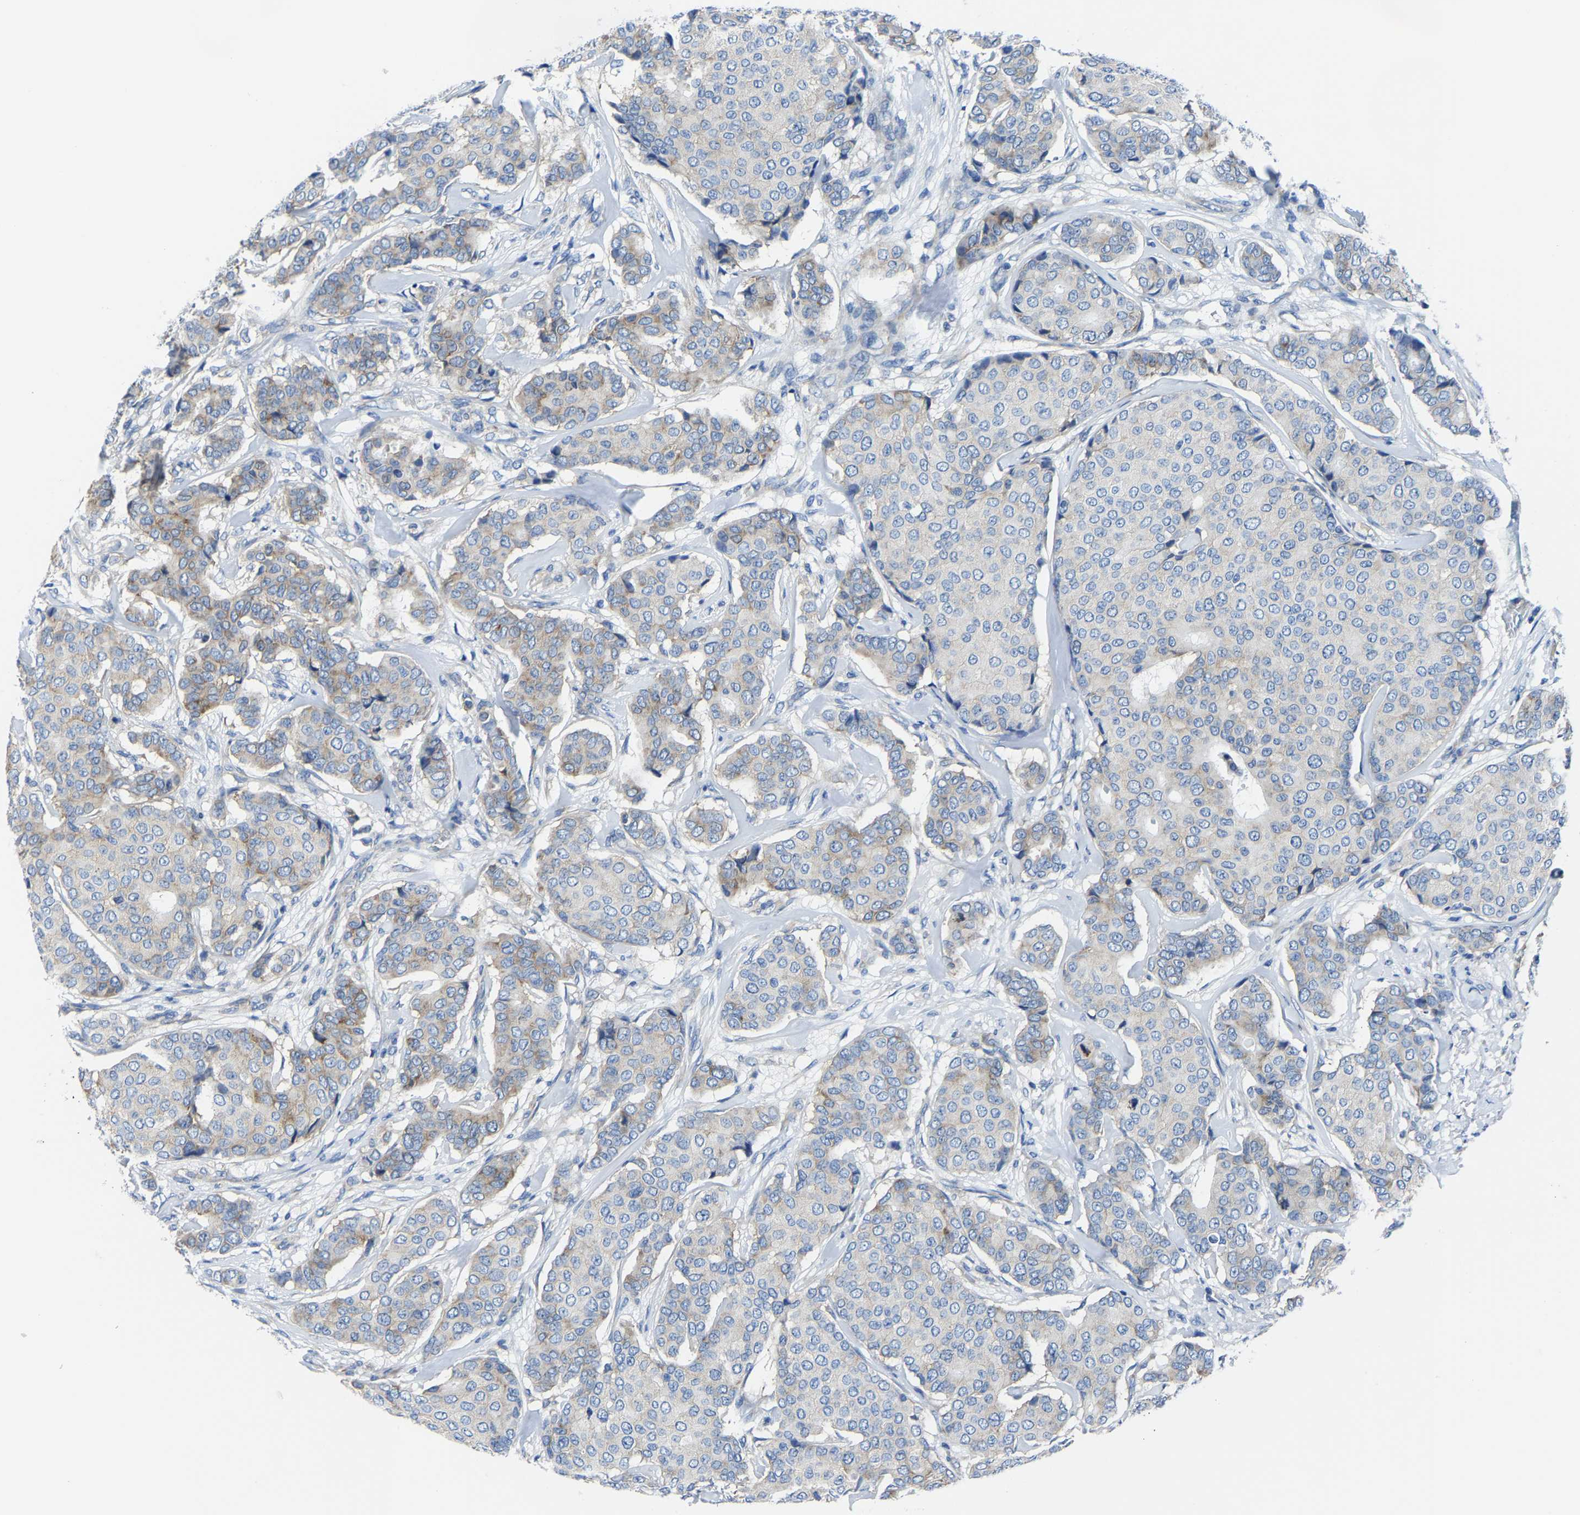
{"staining": {"intensity": "weak", "quantity": "<25%", "location": "cytoplasmic/membranous"}, "tissue": "breast cancer", "cell_type": "Tumor cells", "image_type": "cancer", "snomed": [{"axis": "morphology", "description": "Duct carcinoma"}, {"axis": "topography", "description": "Breast"}], "caption": "Histopathology image shows no significant protein staining in tumor cells of intraductal carcinoma (breast).", "gene": "G3BP2", "patient": {"sex": "female", "age": 75}}